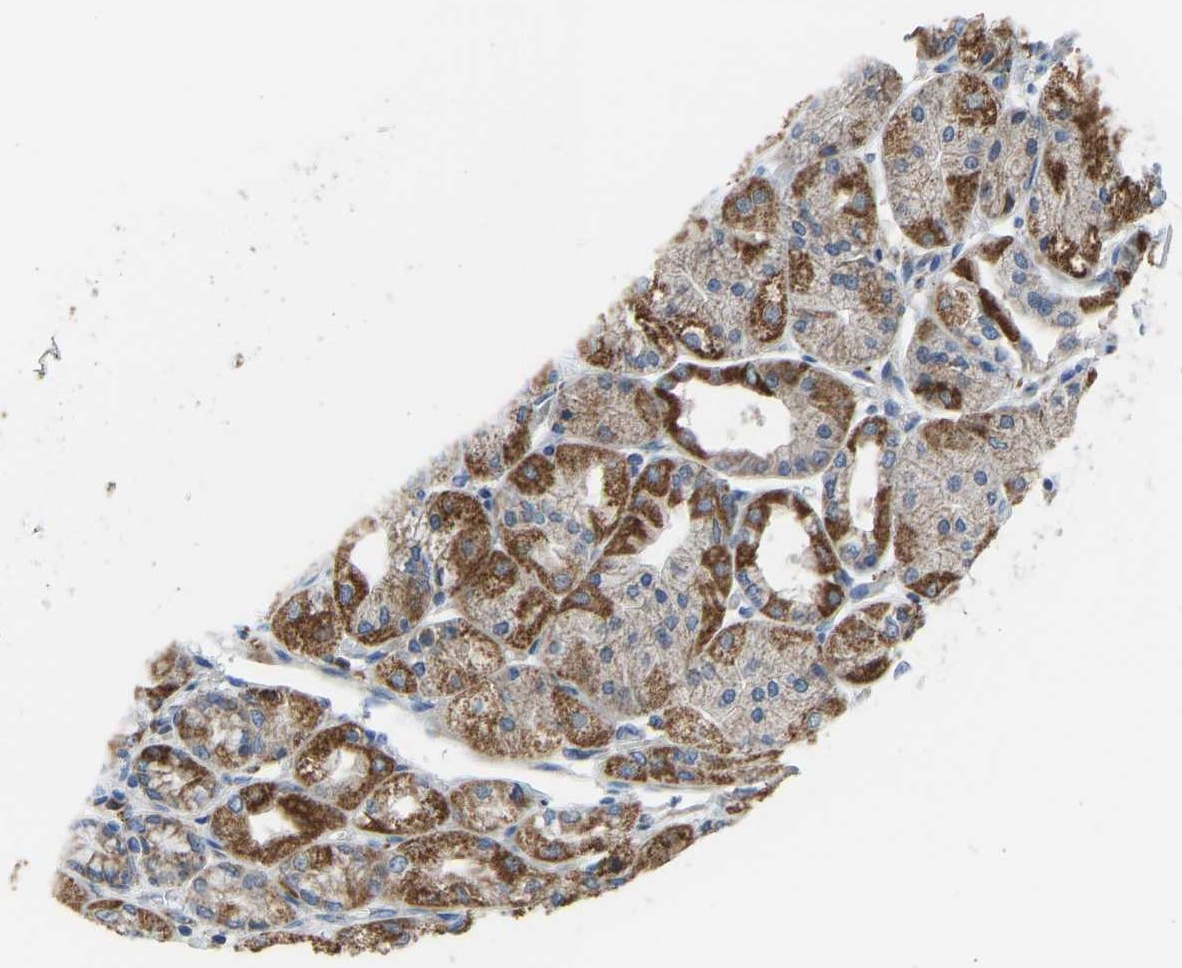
{"staining": {"intensity": "moderate", "quantity": ">75%", "location": "cytoplasmic/membranous"}, "tissue": "stomach", "cell_type": "Glandular cells", "image_type": "normal", "snomed": [{"axis": "morphology", "description": "Normal tissue, NOS"}, {"axis": "topography", "description": "Stomach, upper"}], "caption": "Immunohistochemical staining of normal stomach displays moderate cytoplasmic/membranous protein staining in approximately >75% of glandular cells.", "gene": "SMIM20", "patient": {"sex": "male", "age": 72}}